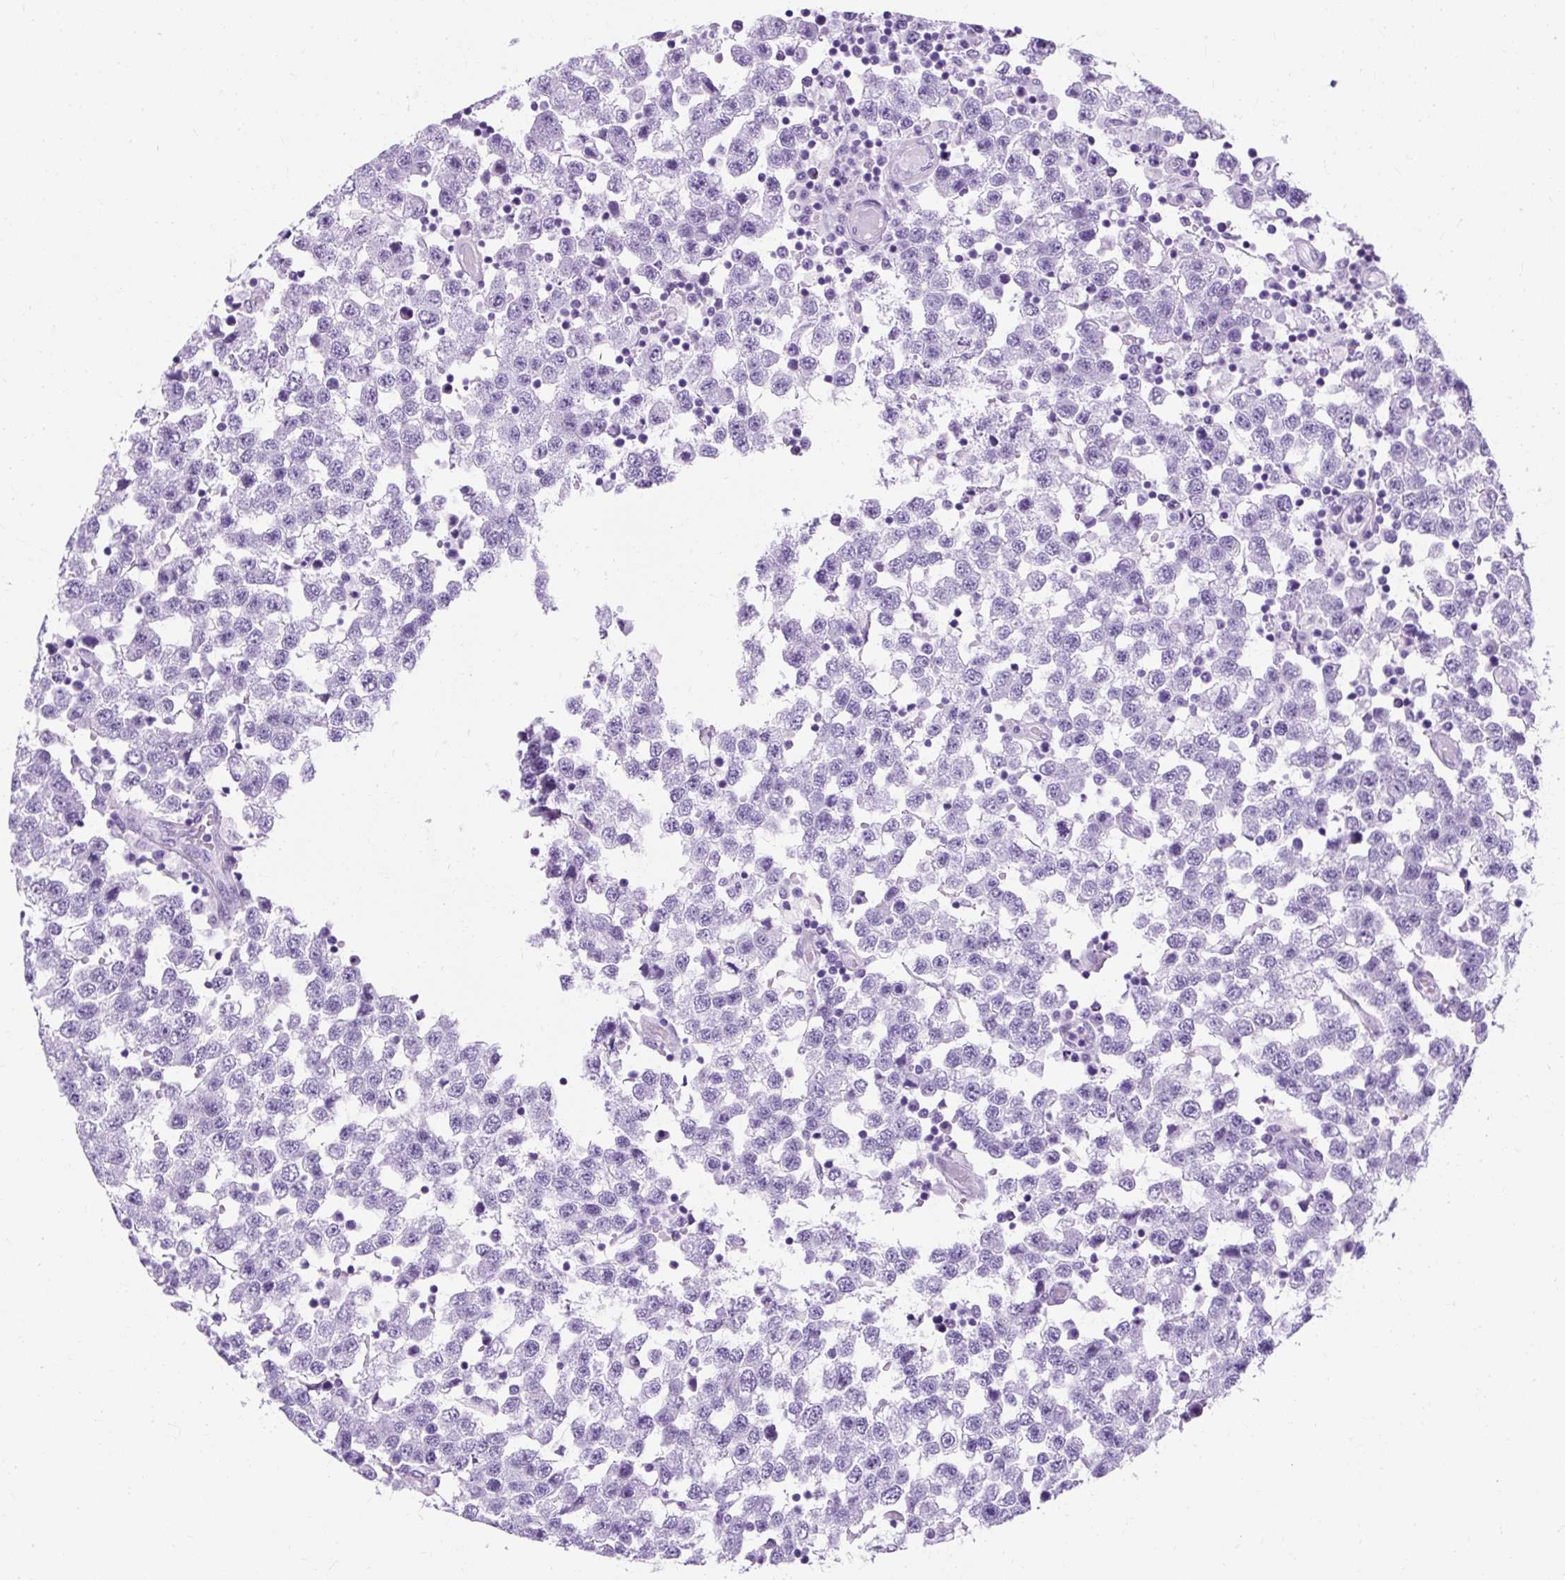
{"staining": {"intensity": "negative", "quantity": "none", "location": "none"}, "tissue": "testis cancer", "cell_type": "Tumor cells", "image_type": "cancer", "snomed": [{"axis": "morphology", "description": "Seminoma, NOS"}, {"axis": "topography", "description": "Testis"}], "caption": "Immunohistochemistry of human seminoma (testis) demonstrates no expression in tumor cells. (Stains: DAB (3,3'-diaminobenzidine) immunohistochemistry with hematoxylin counter stain, Microscopy: brightfield microscopy at high magnification).", "gene": "TMEM89", "patient": {"sex": "male", "age": 34}}